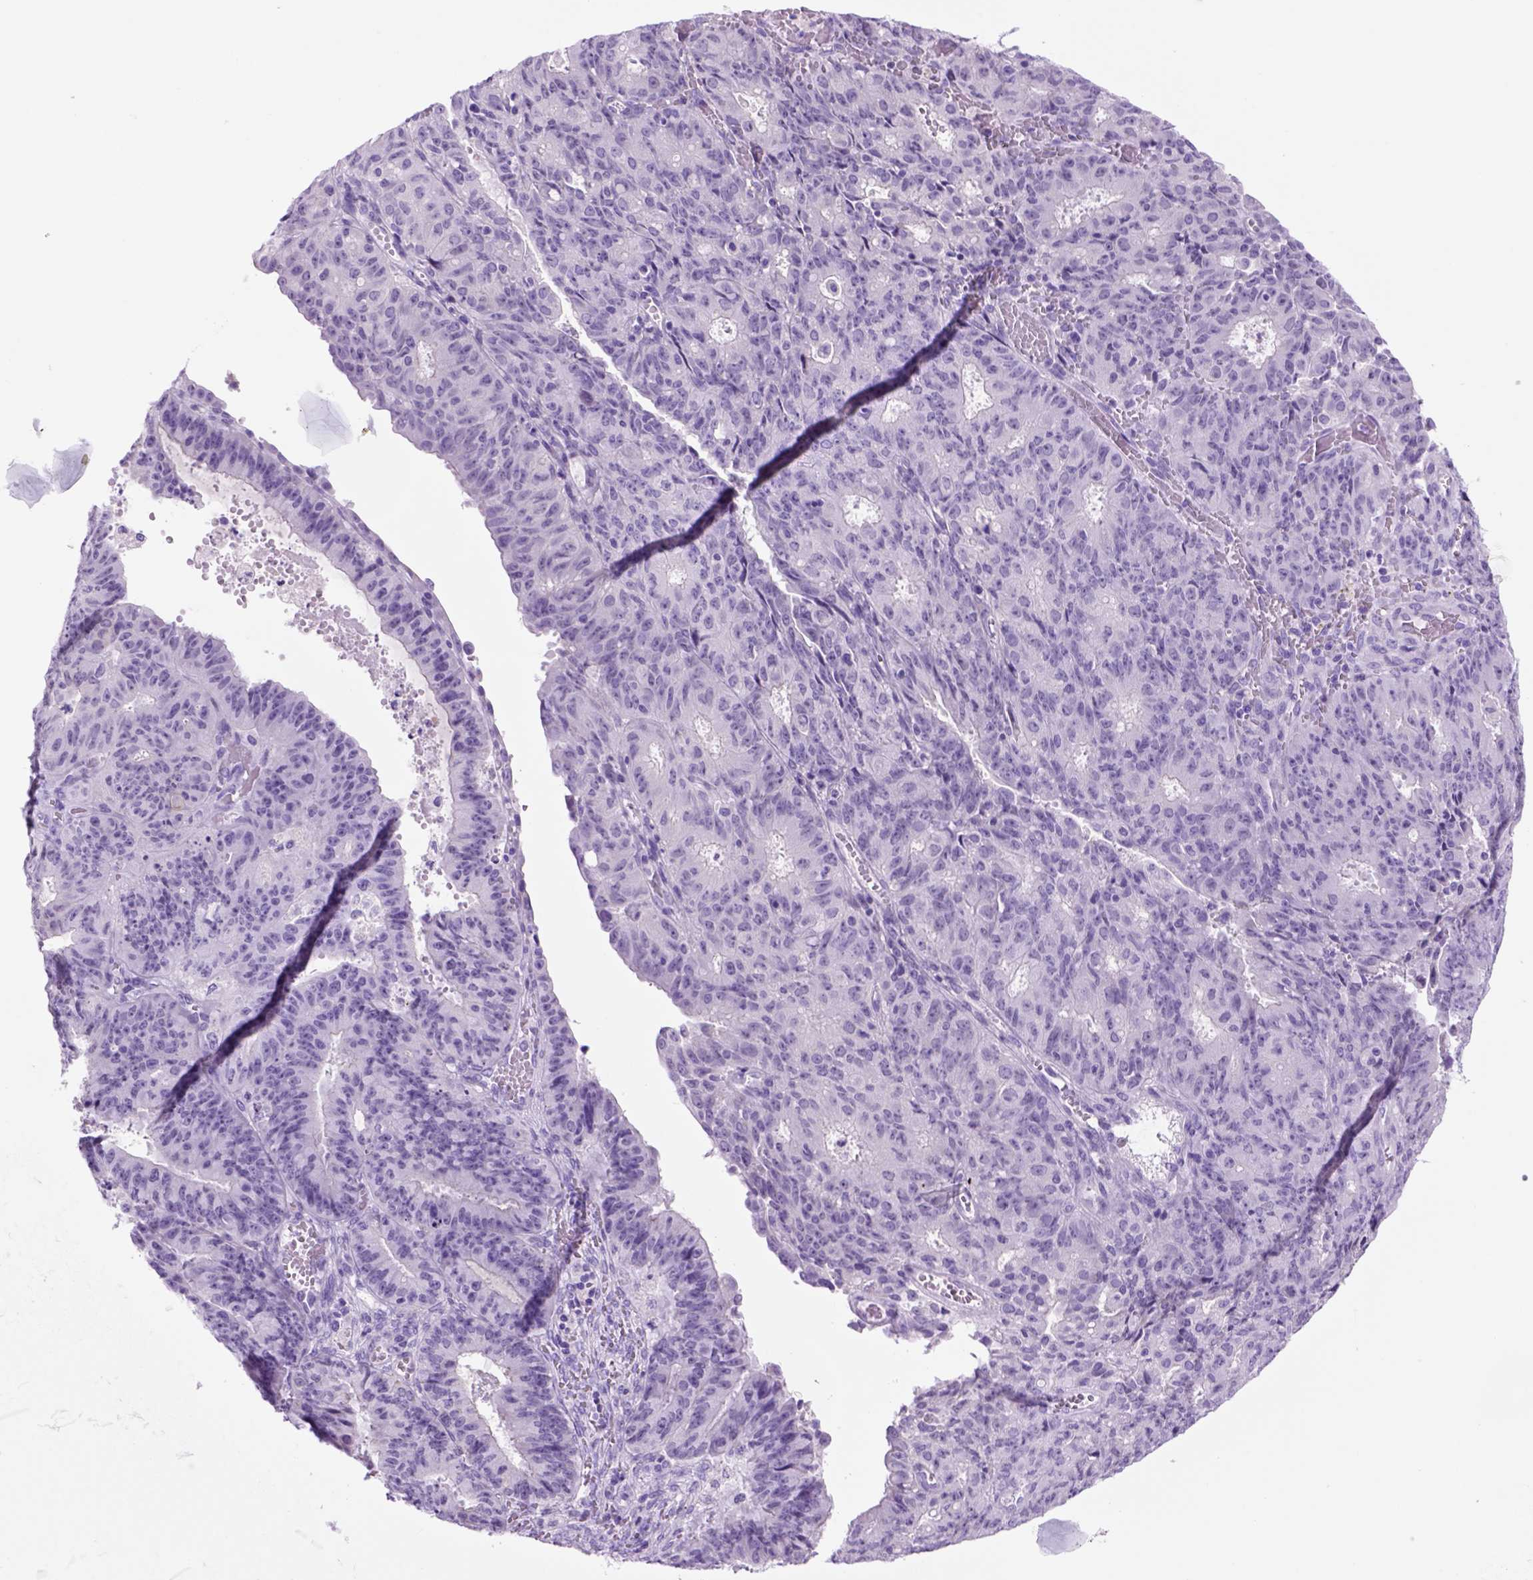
{"staining": {"intensity": "negative", "quantity": "none", "location": "none"}, "tissue": "ovarian cancer", "cell_type": "Tumor cells", "image_type": "cancer", "snomed": [{"axis": "morphology", "description": "Carcinoma, endometroid"}, {"axis": "topography", "description": "Ovary"}], "caption": "Immunohistochemistry micrograph of human ovarian cancer stained for a protein (brown), which displays no staining in tumor cells.", "gene": "HHIPL2", "patient": {"sex": "female", "age": 42}}